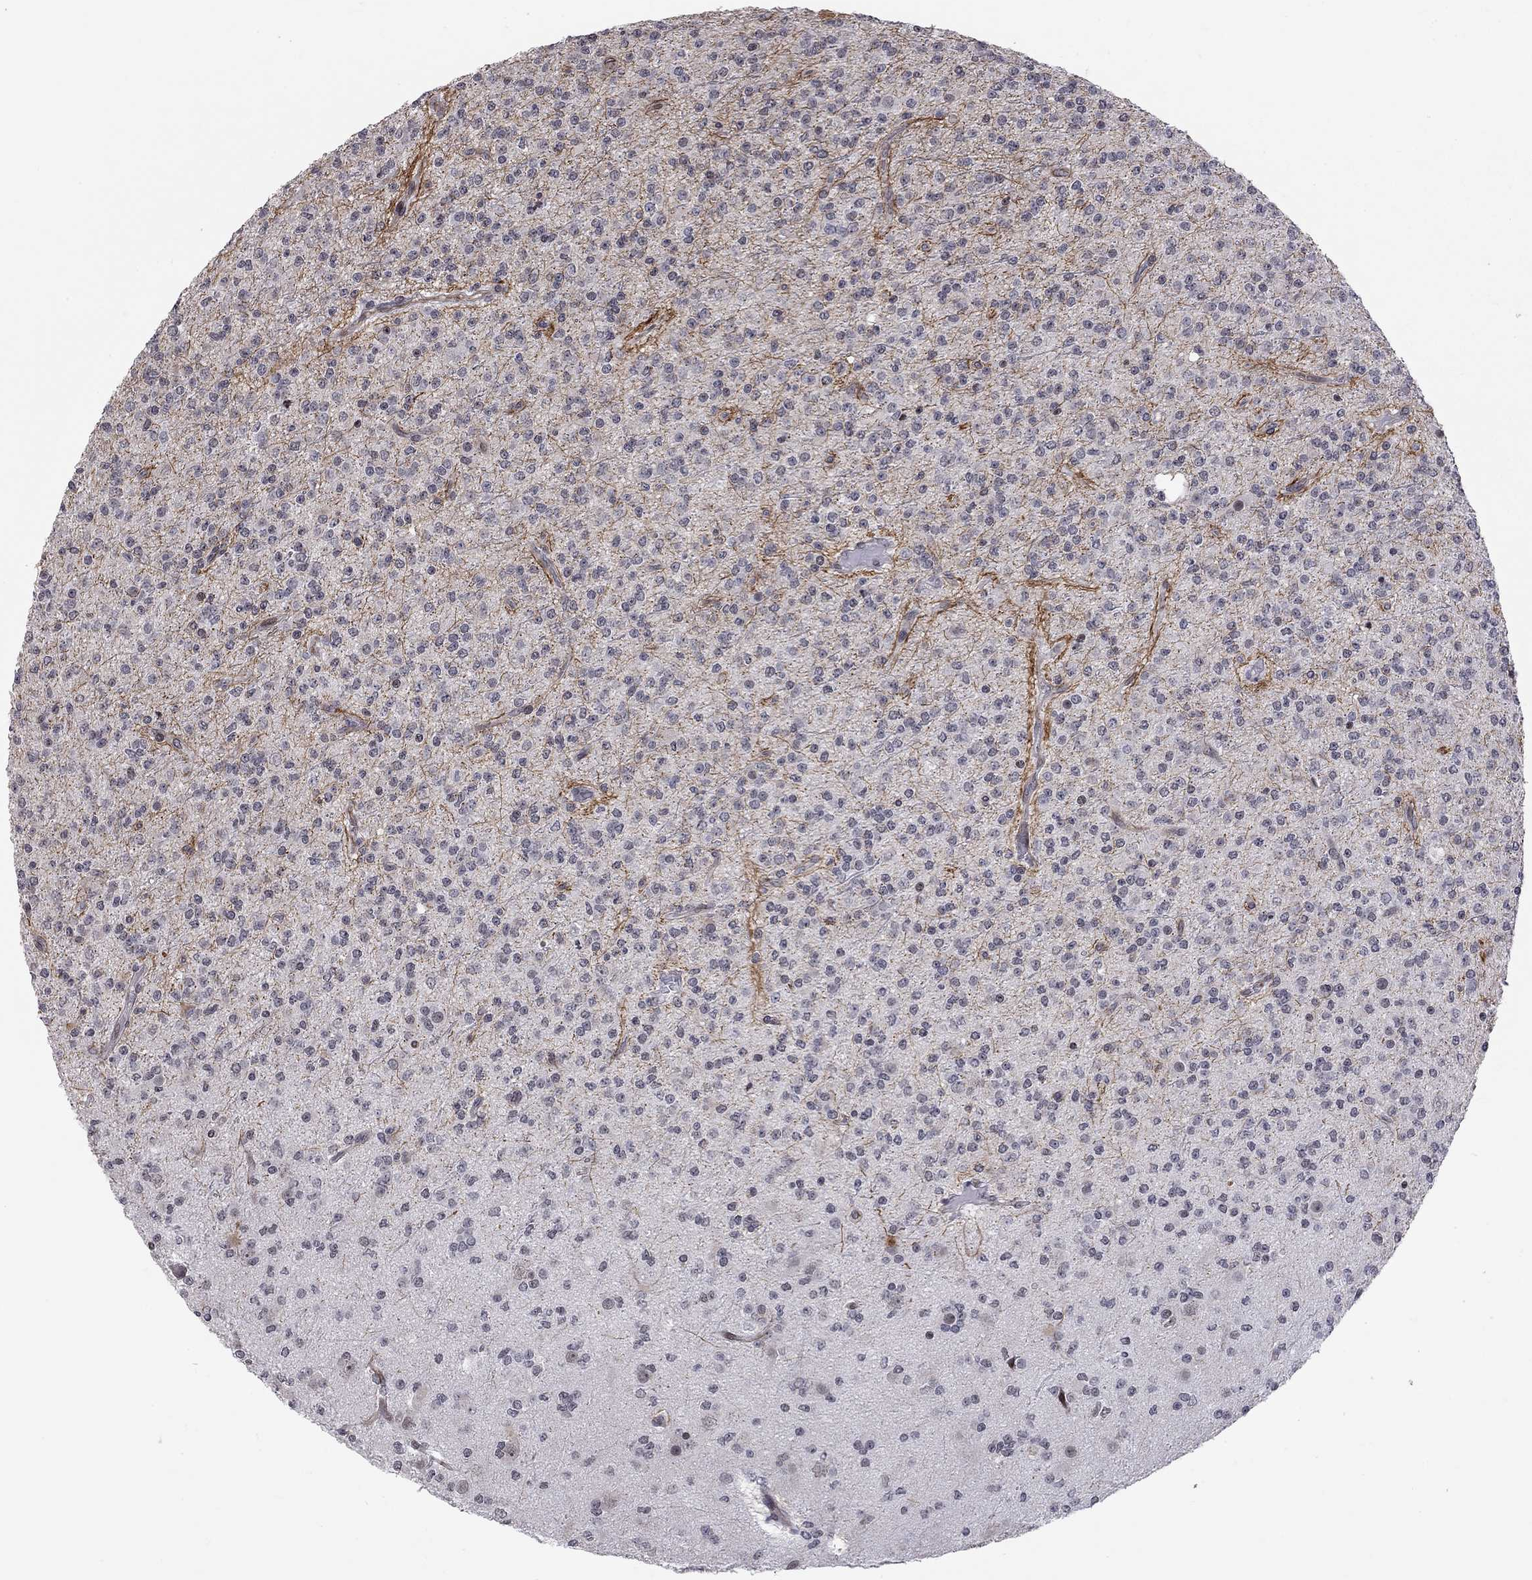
{"staining": {"intensity": "negative", "quantity": "none", "location": "none"}, "tissue": "glioma", "cell_type": "Tumor cells", "image_type": "cancer", "snomed": [{"axis": "morphology", "description": "Glioma, malignant, Low grade"}, {"axis": "topography", "description": "Brain"}], "caption": "A high-resolution image shows immunohistochemistry (IHC) staining of glioma, which exhibits no significant expression in tumor cells.", "gene": "MTNR1B", "patient": {"sex": "male", "age": 27}}